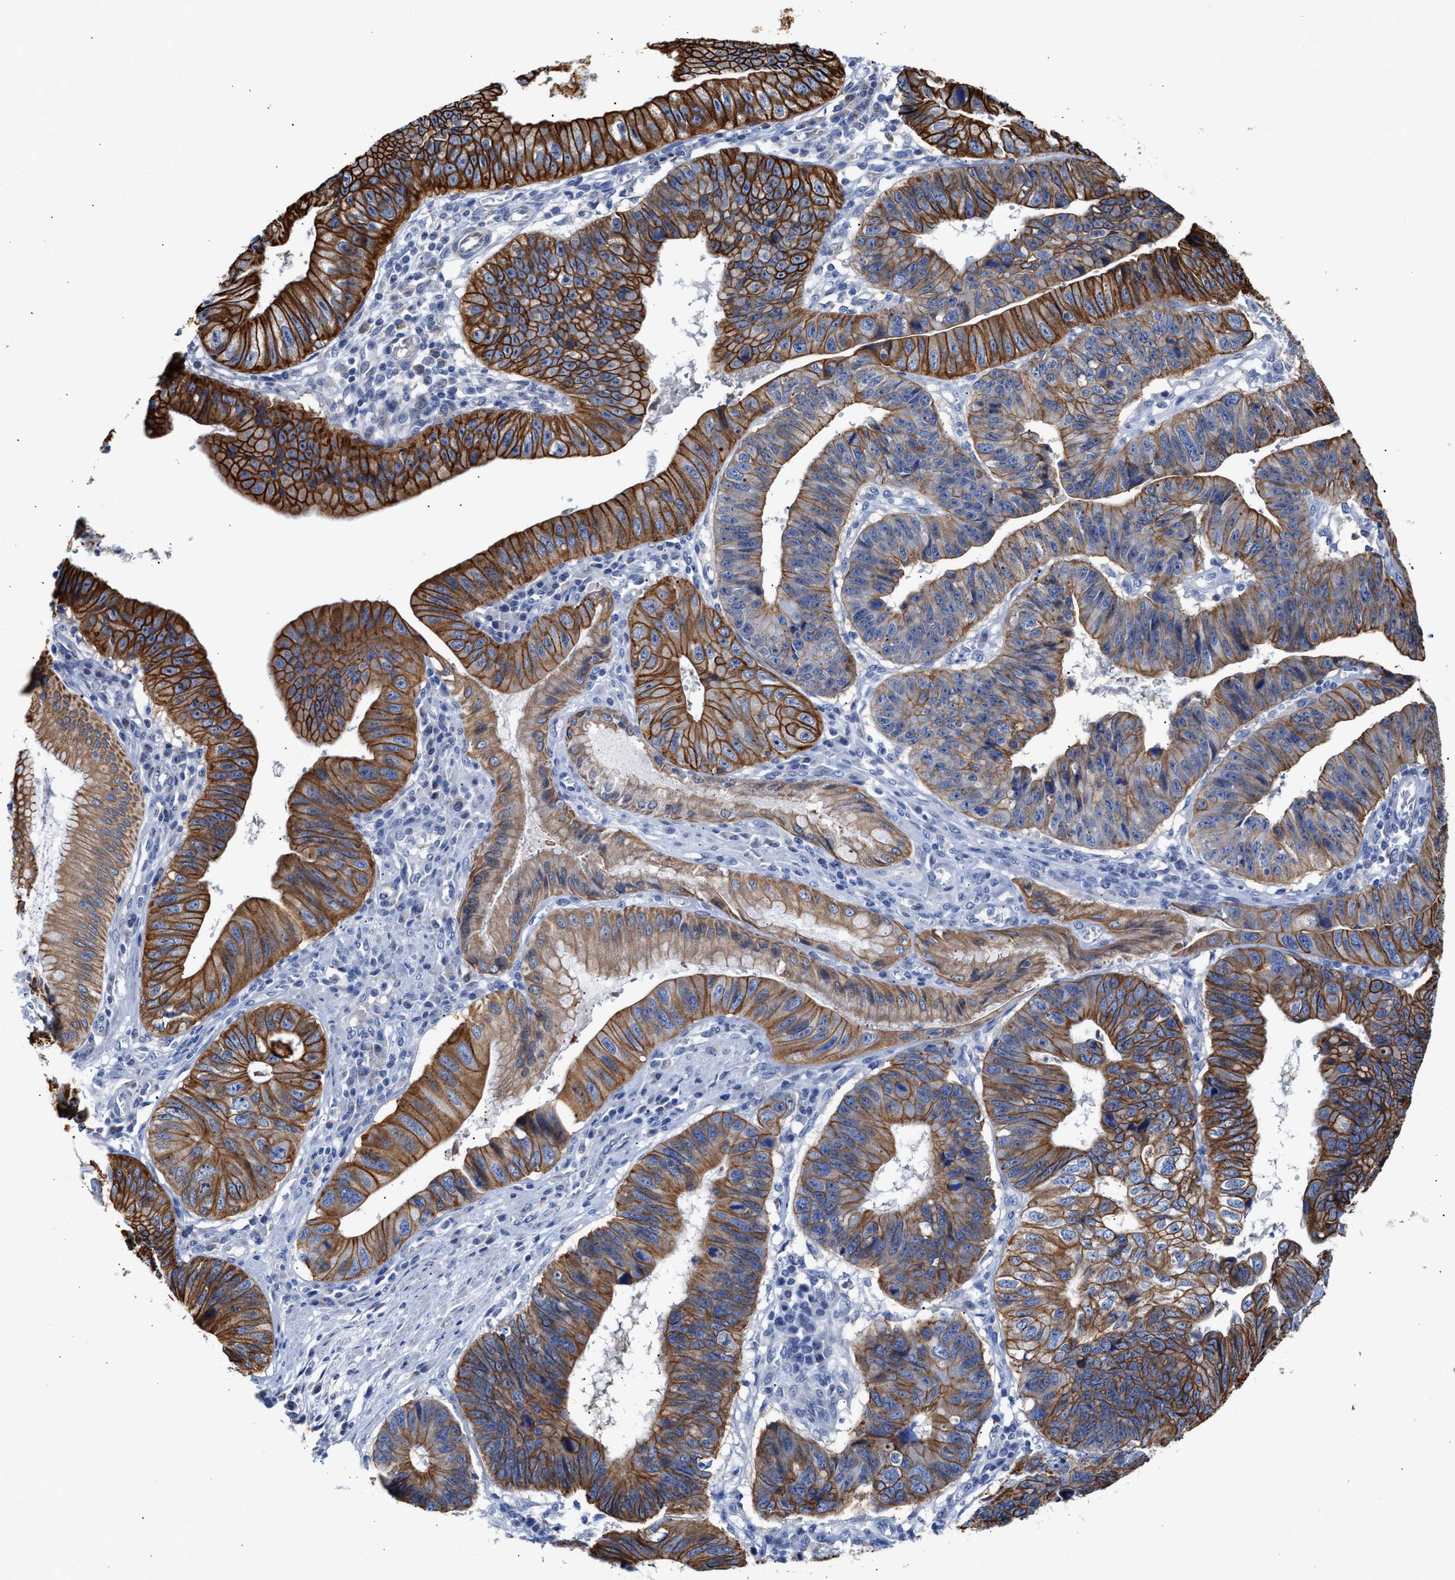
{"staining": {"intensity": "moderate", "quantity": ">75%", "location": "cytoplasmic/membranous"}, "tissue": "stomach cancer", "cell_type": "Tumor cells", "image_type": "cancer", "snomed": [{"axis": "morphology", "description": "Adenocarcinoma, NOS"}, {"axis": "topography", "description": "Stomach"}], "caption": "An image showing moderate cytoplasmic/membranous staining in approximately >75% of tumor cells in adenocarcinoma (stomach), as visualized by brown immunohistochemical staining.", "gene": "JAG1", "patient": {"sex": "male", "age": 59}}